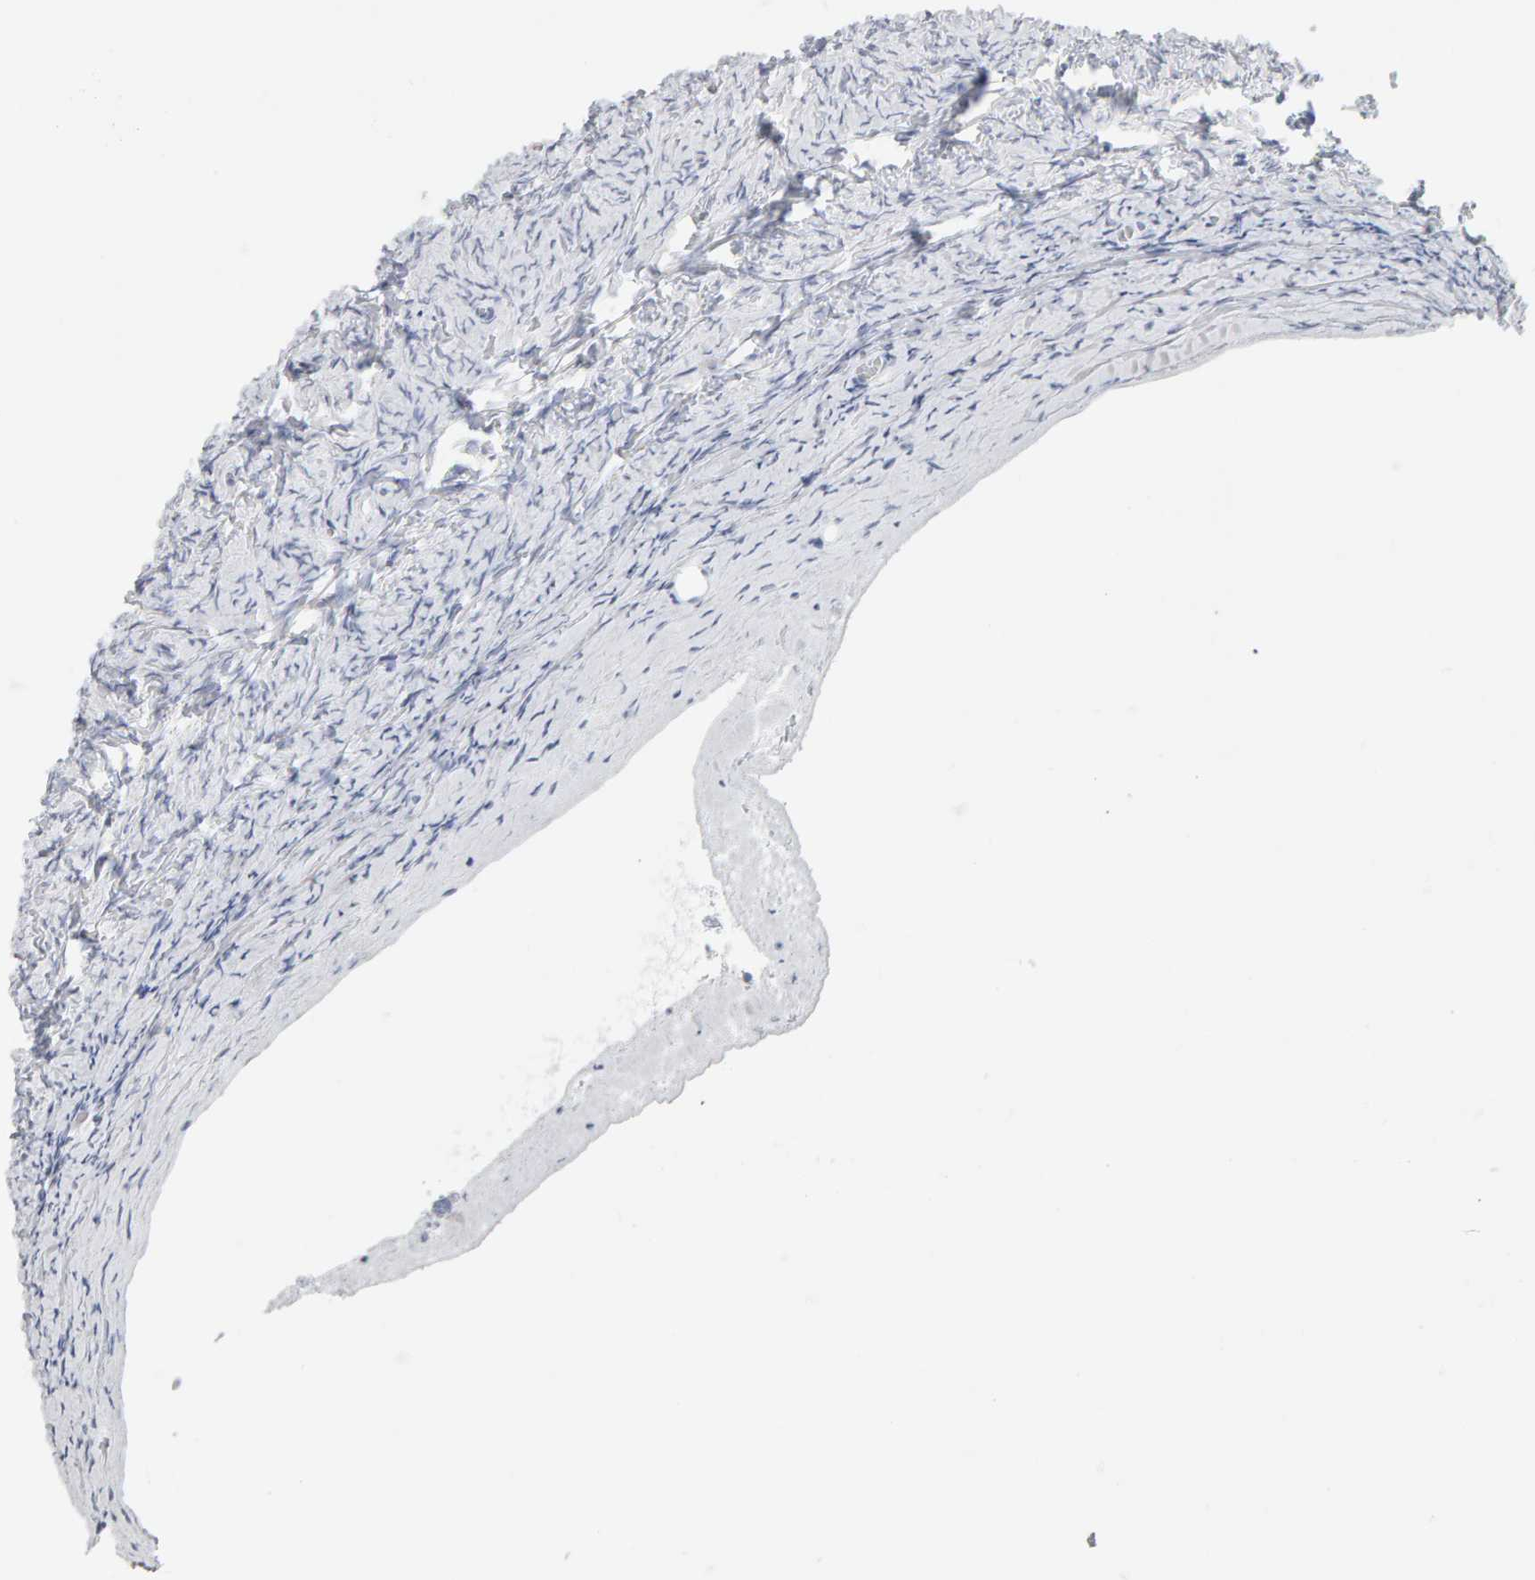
{"staining": {"intensity": "negative", "quantity": "none", "location": "none"}, "tissue": "ovary", "cell_type": "Ovarian stroma cells", "image_type": "normal", "snomed": [{"axis": "morphology", "description": "Normal tissue, NOS"}, {"axis": "topography", "description": "Ovary"}], "caption": "Immunohistochemistry (IHC) histopathology image of normal ovary: ovary stained with DAB (3,3'-diaminobenzidine) demonstrates no significant protein staining in ovarian stroma cells.", "gene": "SPACA3", "patient": {"sex": "female", "age": 27}}